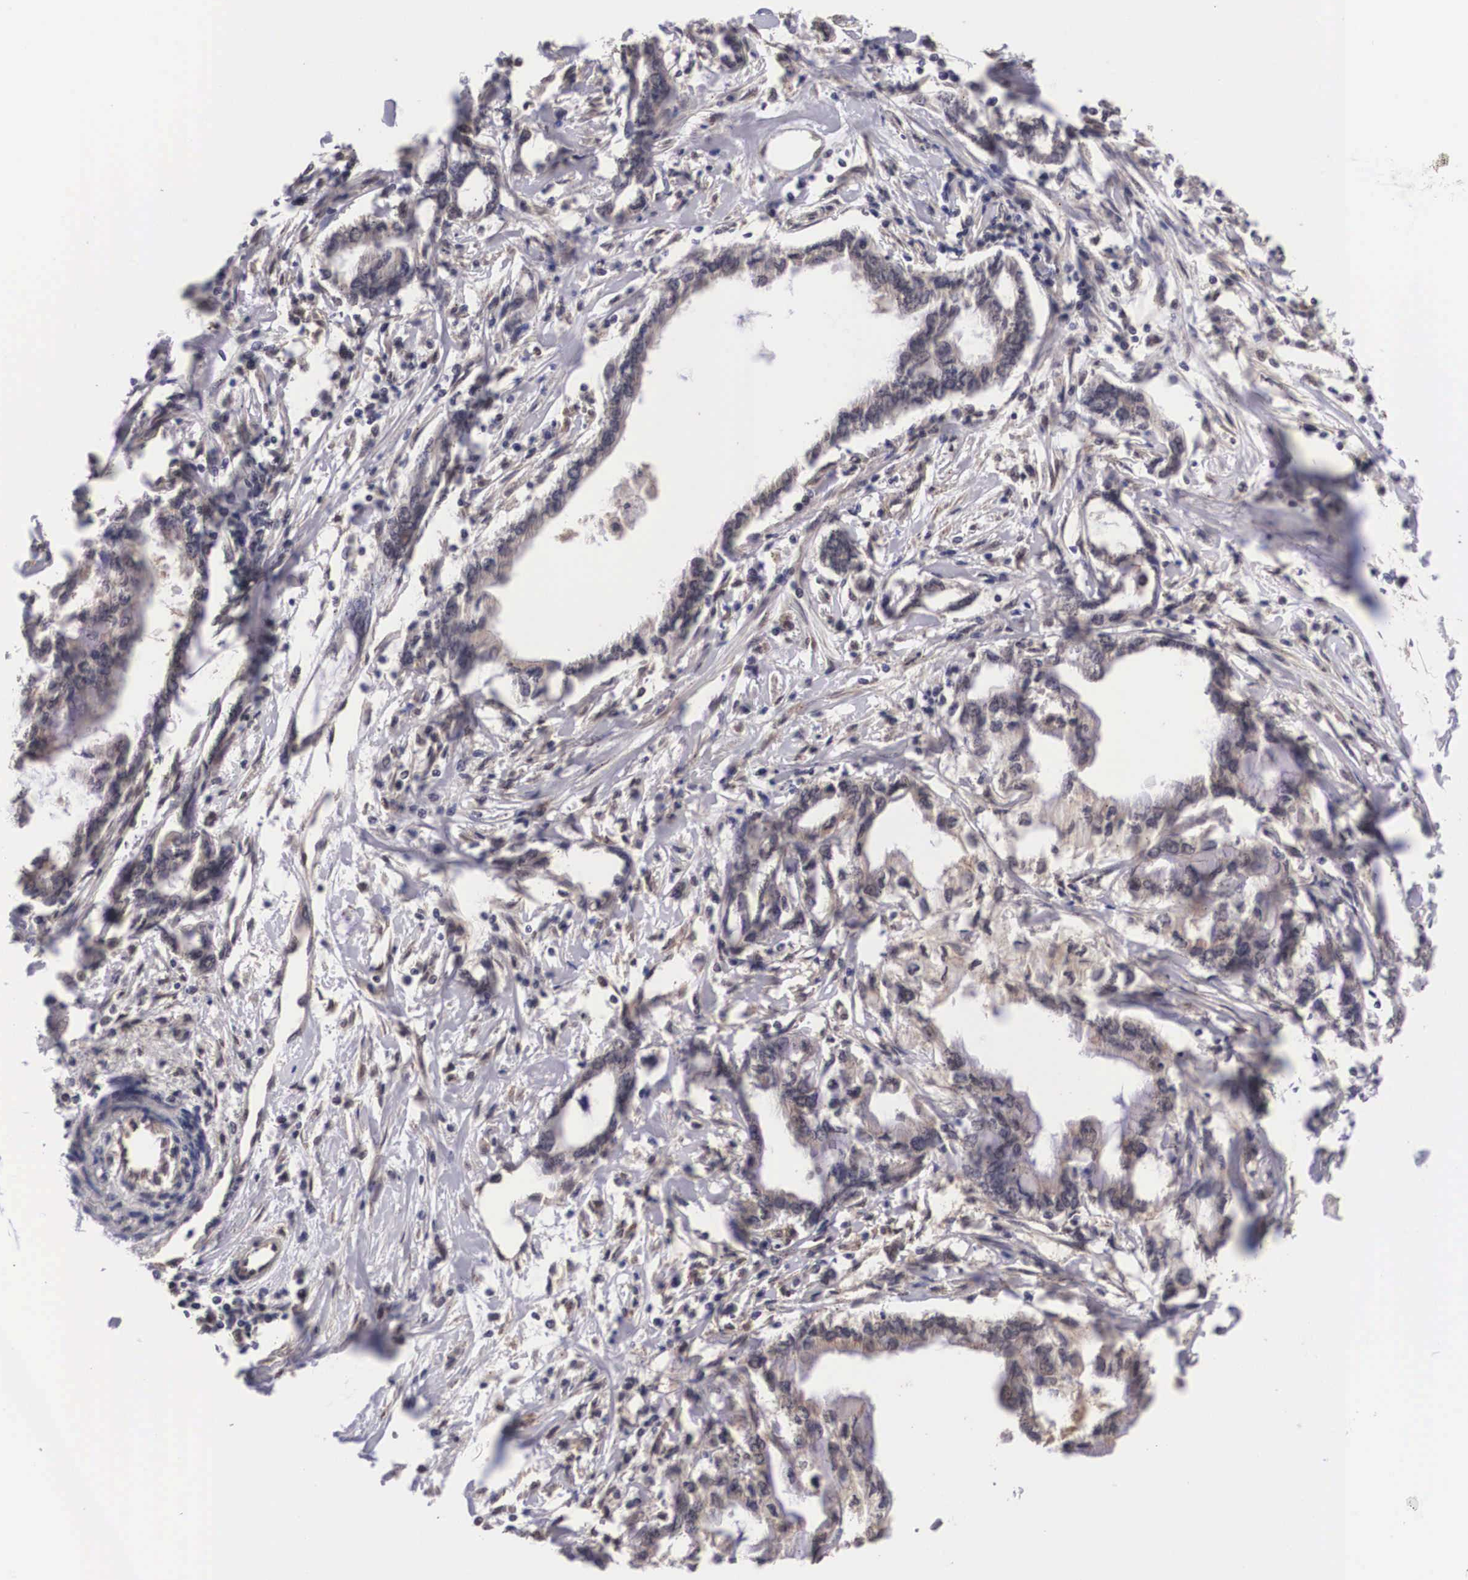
{"staining": {"intensity": "weak", "quantity": "25%-75%", "location": "cytoplasmic/membranous"}, "tissue": "pancreatic cancer", "cell_type": "Tumor cells", "image_type": "cancer", "snomed": [{"axis": "morphology", "description": "Adenocarcinoma, NOS"}, {"axis": "topography", "description": "Pancreas"}], "caption": "IHC photomicrograph of neoplastic tissue: pancreatic adenocarcinoma stained using IHC exhibits low levels of weak protein expression localized specifically in the cytoplasmic/membranous of tumor cells, appearing as a cytoplasmic/membranous brown color.", "gene": "OTX2", "patient": {"sex": "female", "age": 57}}